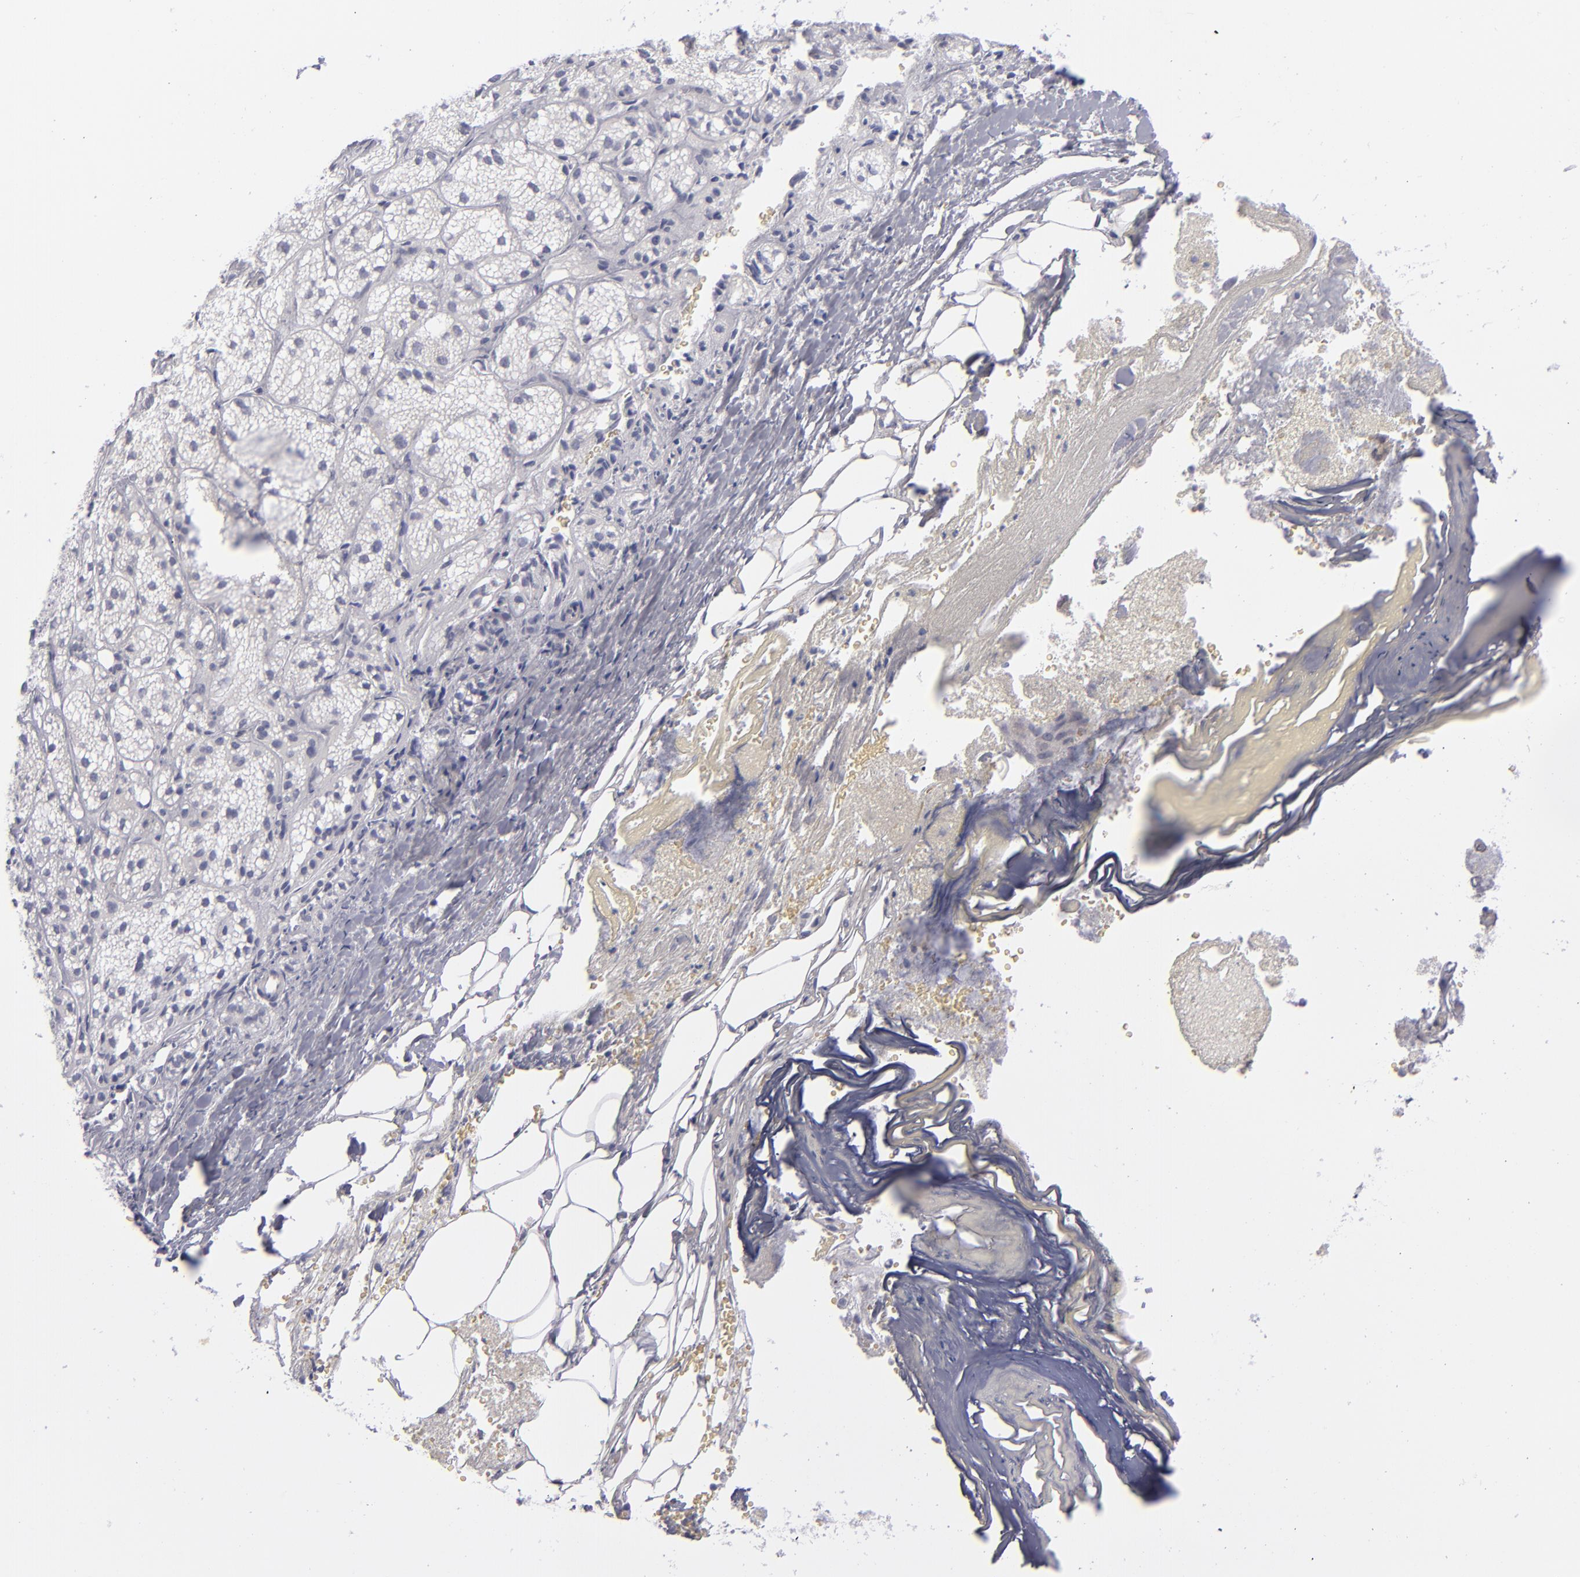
{"staining": {"intensity": "negative", "quantity": "none", "location": "none"}, "tissue": "adrenal gland", "cell_type": "Glandular cells", "image_type": "normal", "snomed": [{"axis": "morphology", "description": "Normal tissue, NOS"}, {"axis": "topography", "description": "Adrenal gland"}], "caption": "A high-resolution histopathology image shows immunohistochemistry (IHC) staining of normal adrenal gland, which exhibits no significant staining in glandular cells. The staining was performed using DAB to visualize the protein expression in brown, while the nuclei were stained in blue with hematoxylin (Magnification: 20x).", "gene": "ITGB4", "patient": {"sex": "female", "age": 71}}